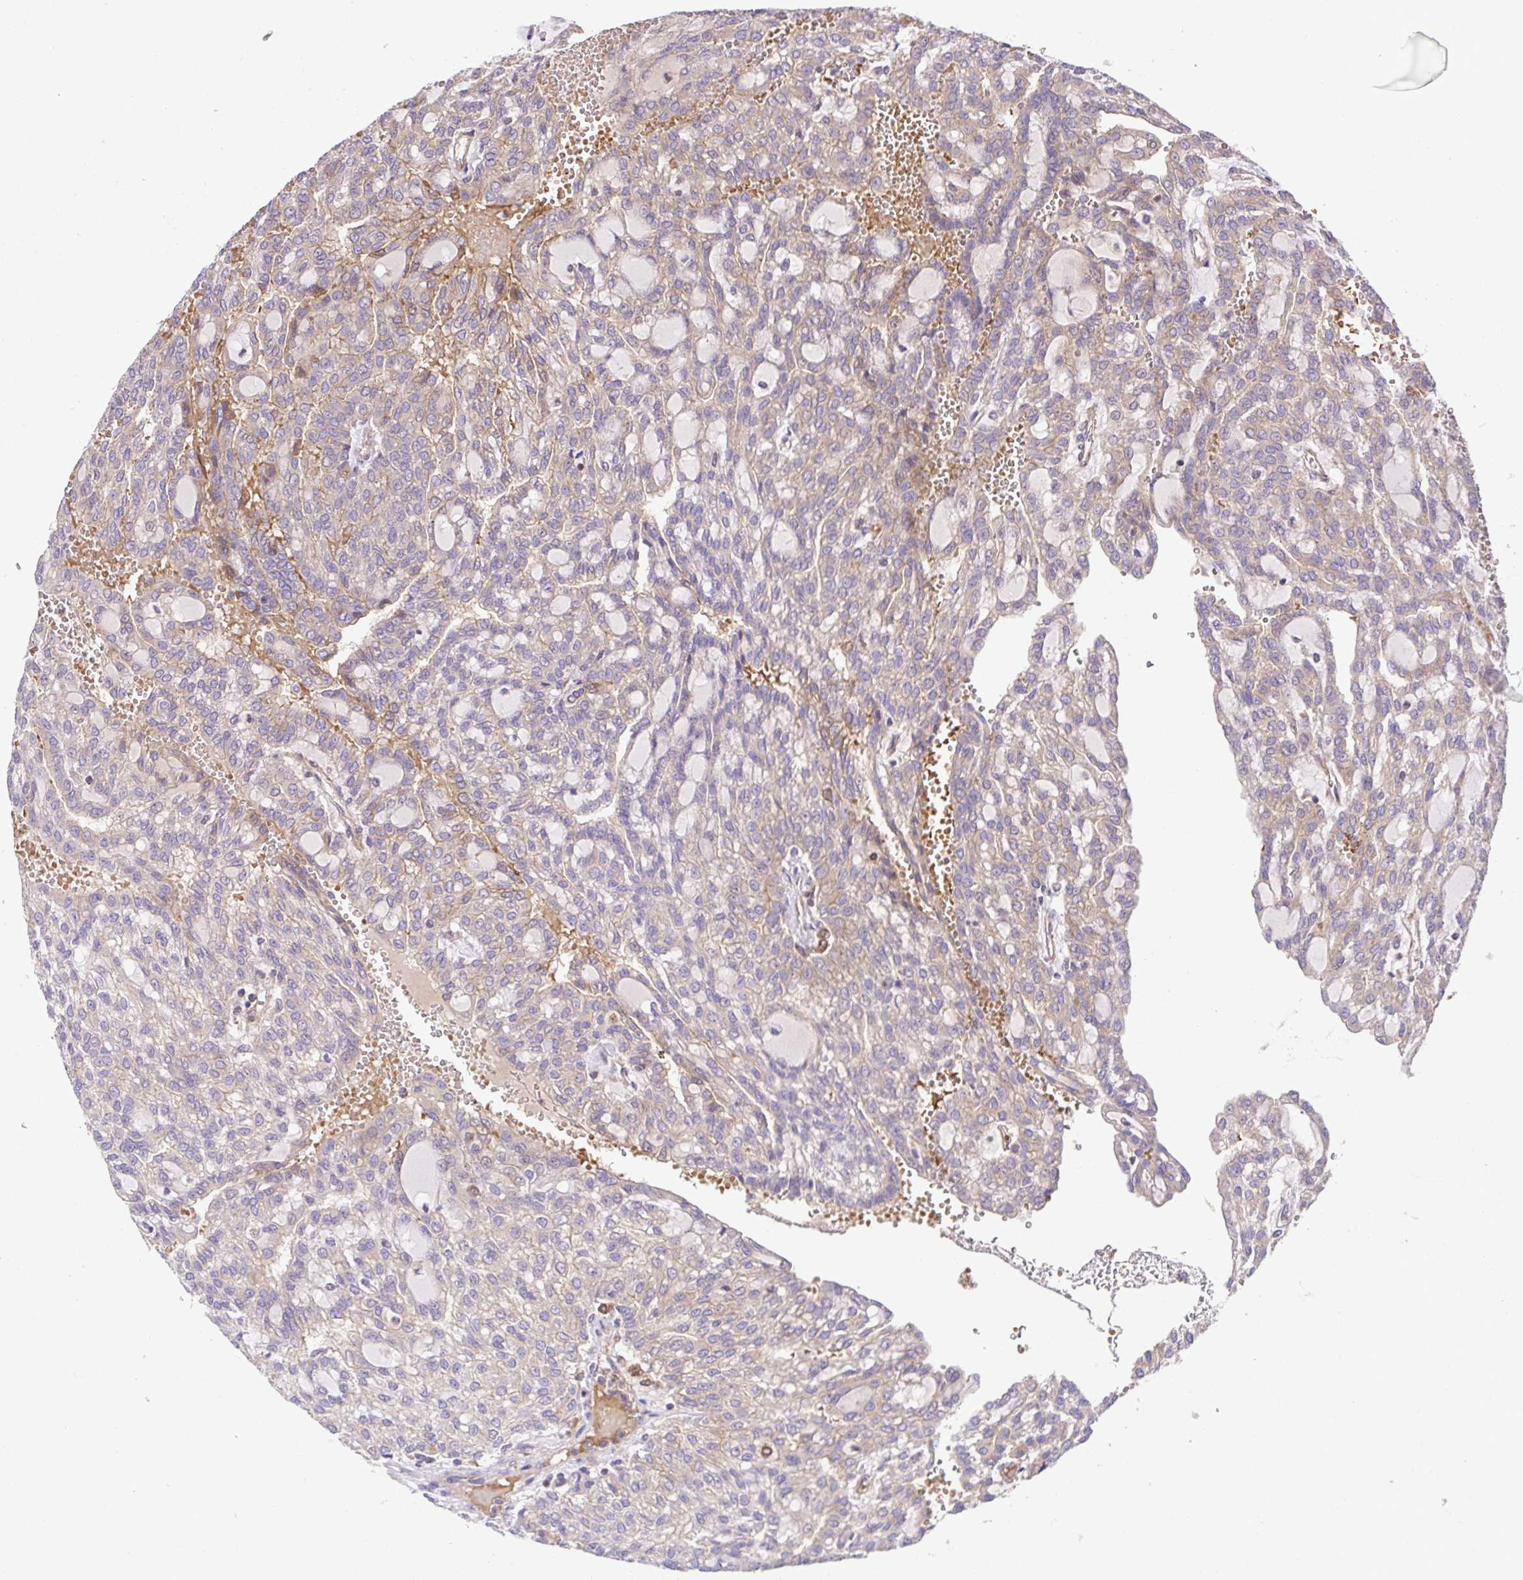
{"staining": {"intensity": "negative", "quantity": "none", "location": "none"}, "tissue": "renal cancer", "cell_type": "Tumor cells", "image_type": "cancer", "snomed": [{"axis": "morphology", "description": "Adenocarcinoma, NOS"}, {"axis": "topography", "description": "Kidney"}], "caption": "A photomicrograph of adenocarcinoma (renal) stained for a protein exhibits no brown staining in tumor cells. (DAB (3,3'-diaminobenzidine) immunohistochemistry (IHC) with hematoxylin counter stain).", "gene": "IDE", "patient": {"sex": "male", "age": 63}}